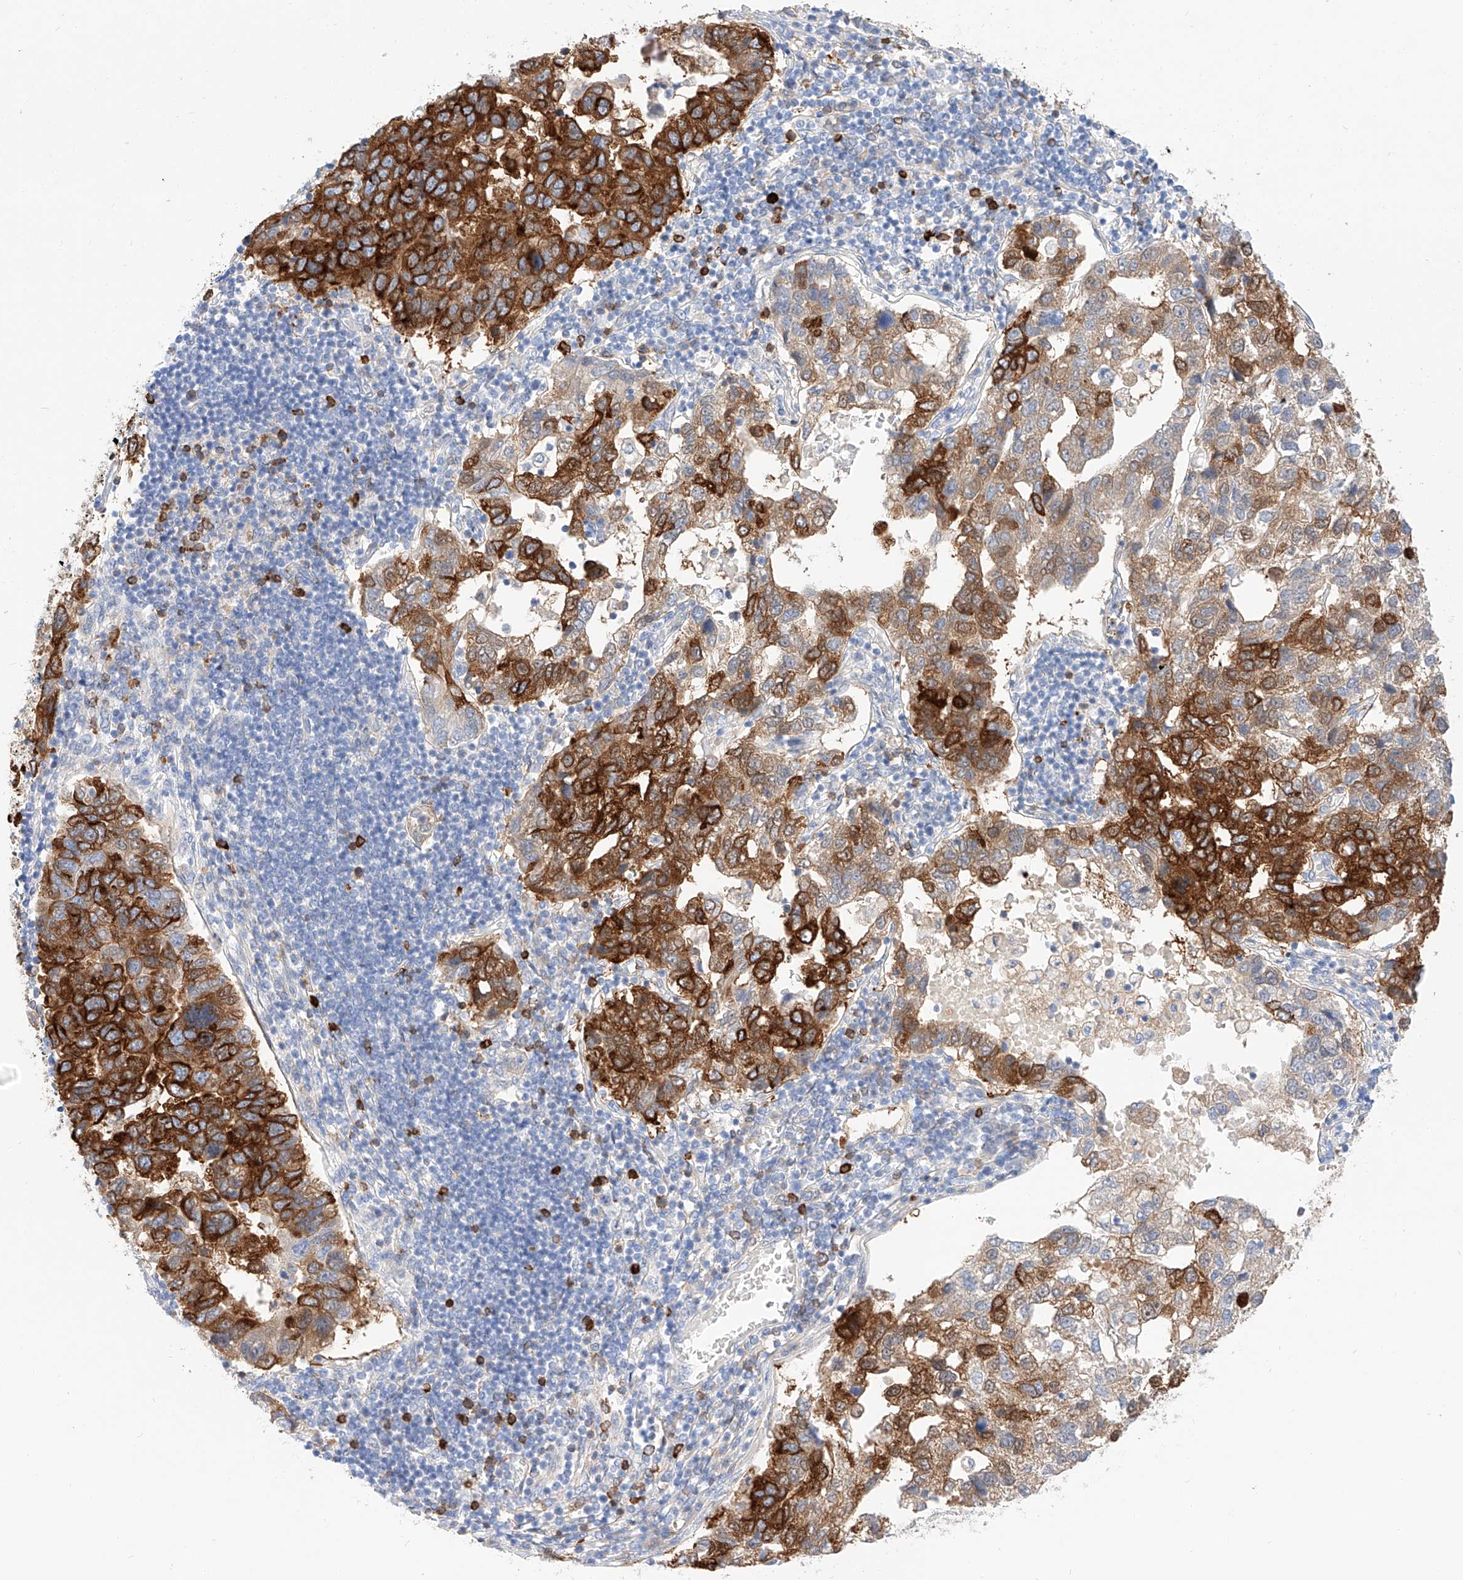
{"staining": {"intensity": "strong", "quantity": "25%-75%", "location": "cytoplasmic/membranous"}, "tissue": "pancreatic cancer", "cell_type": "Tumor cells", "image_type": "cancer", "snomed": [{"axis": "morphology", "description": "Adenocarcinoma, NOS"}, {"axis": "topography", "description": "Pancreas"}], "caption": "Brown immunohistochemical staining in pancreatic cancer exhibits strong cytoplasmic/membranous expression in about 25%-75% of tumor cells. (DAB (3,3'-diaminobenzidine) IHC with brightfield microscopy, high magnification).", "gene": "MAP7", "patient": {"sex": "female", "age": 61}}